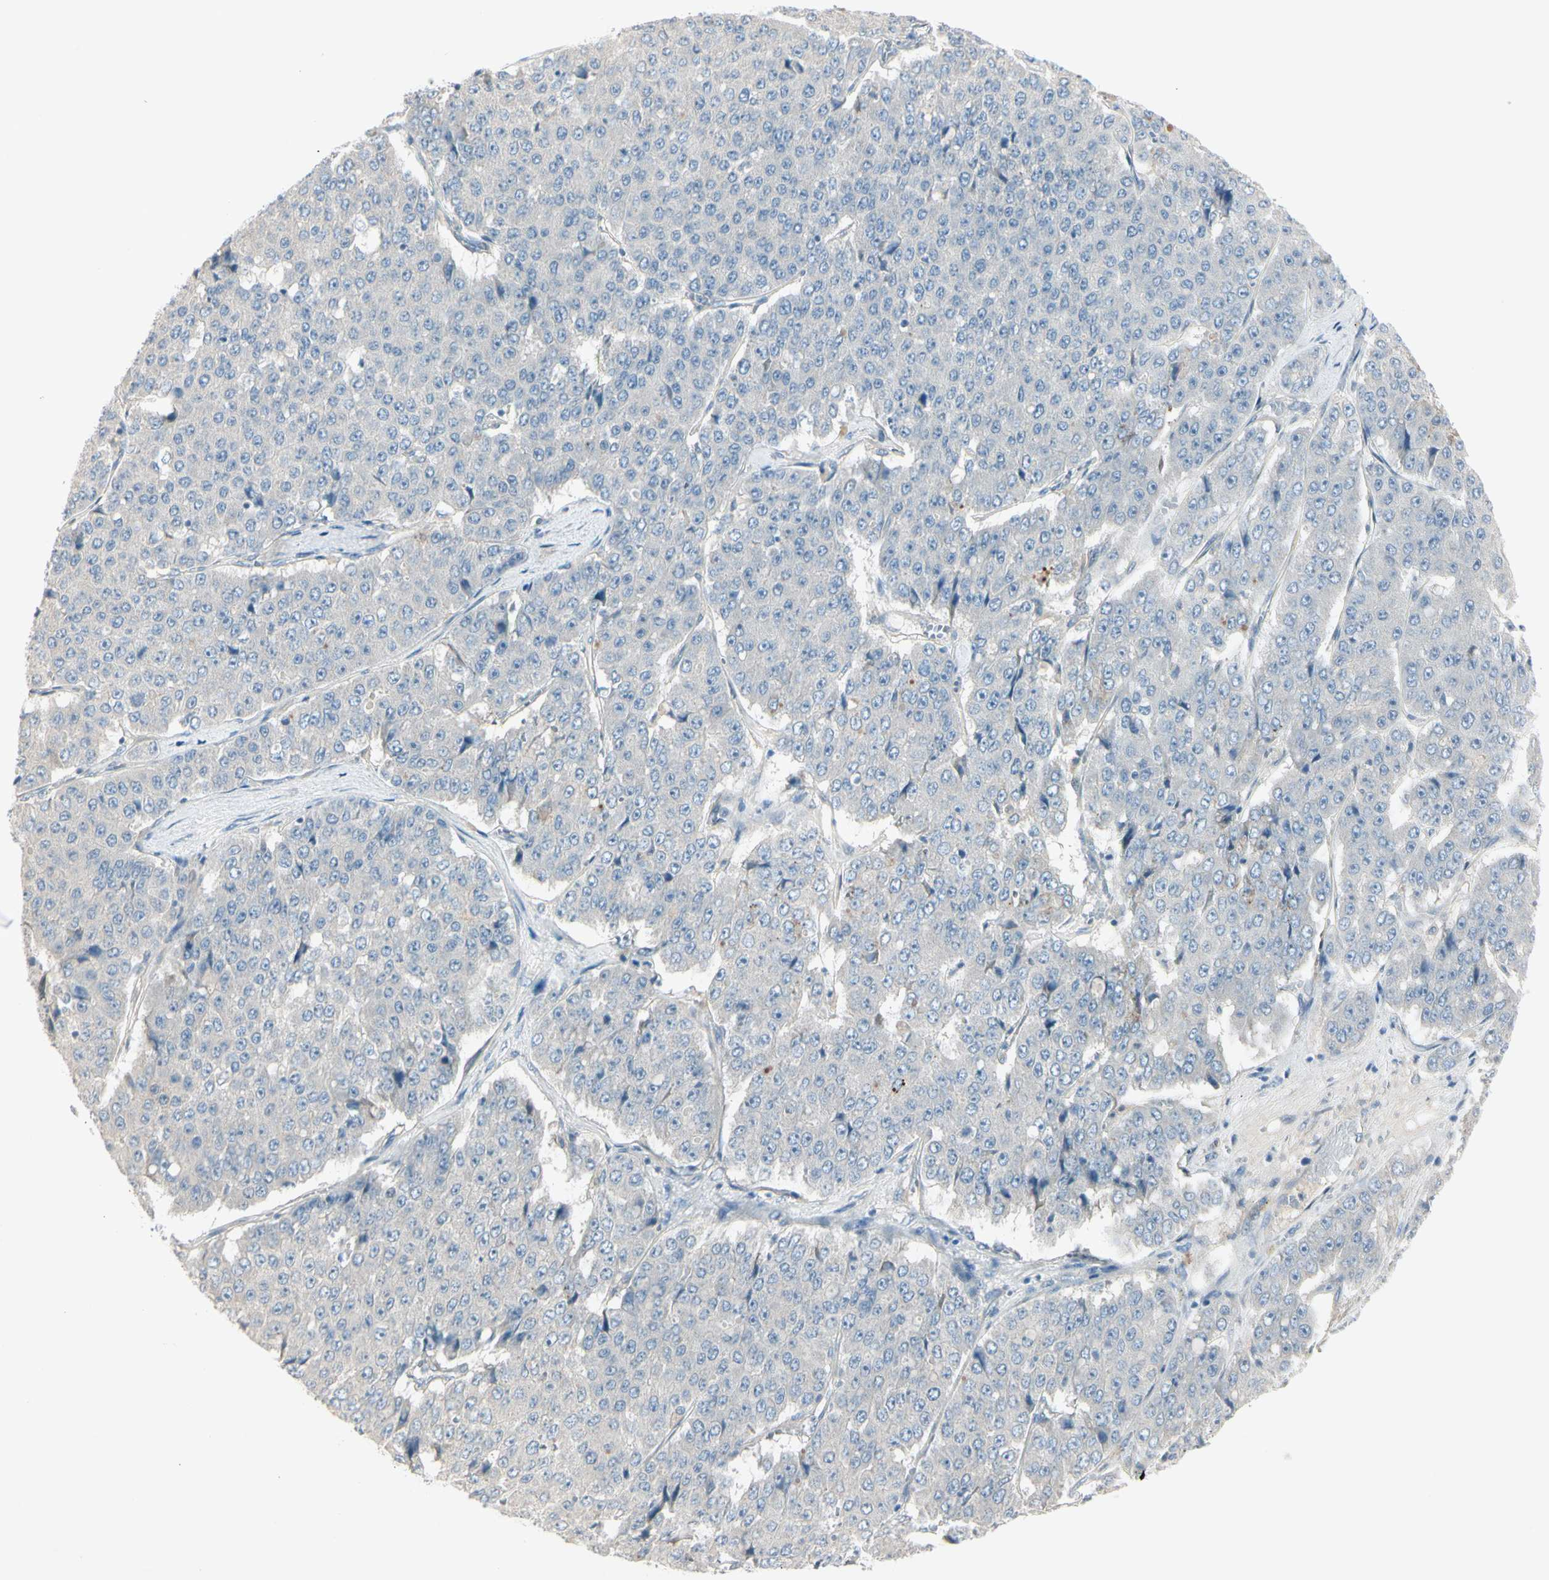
{"staining": {"intensity": "negative", "quantity": "none", "location": "none"}, "tissue": "pancreatic cancer", "cell_type": "Tumor cells", "image_type": "cancer", "snomed": [{"axis": "morphology", "description": "Adenocarcinoma, NOS"}, {"axis": "topography", "description": "Pancreas"}], "caption": "This is an immunohistochemistry (IHC) micrograph of human pancreatic cancer (adenocarcinoma). There is no expression in tumor cells.", "gene": "MAPRE3", "patient": {"sex": "male", "age": 50}}